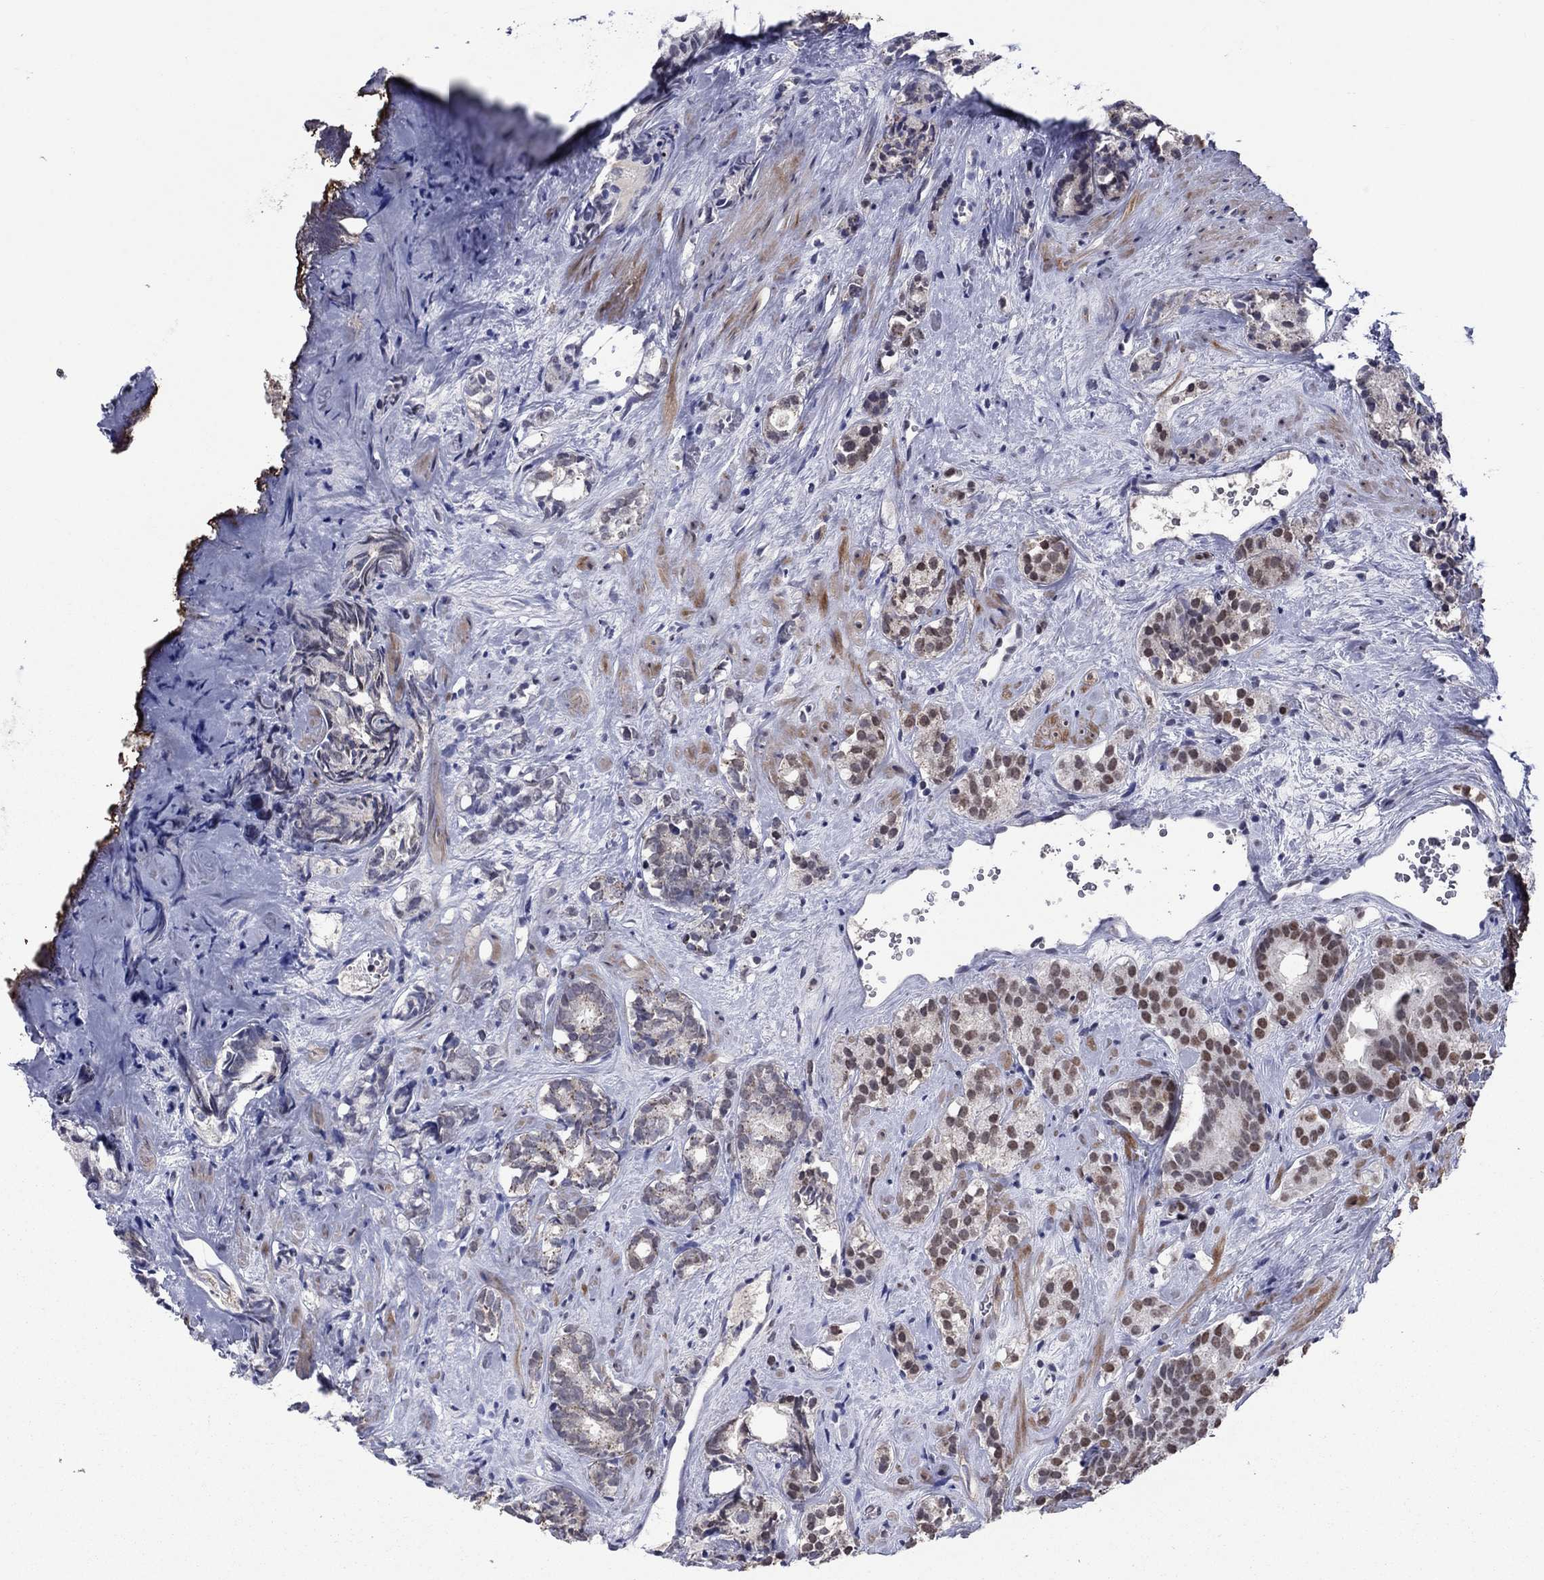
{"staining": {"intensity": "moderate", "quantity": "25%-75%", "location": "nuclear"}, "tissue": "prostate cancer", "cell_type": "Tumor cells", "image_type": "cancer", "snomed": [{"axis": "morphology", "description": "Adenocarcinoma, High grade"}, {"axis": "topography", "description": "Prostate"}], "caption": "Immunohistochemical staining of human high-grade adenocarcinoma (prostate) reveals medium levels of moderate nuclear protein staining in about 25%-75% of tumor cells.", "gene": "TYMS", "patient": {"sex": "male", "age": 90}}